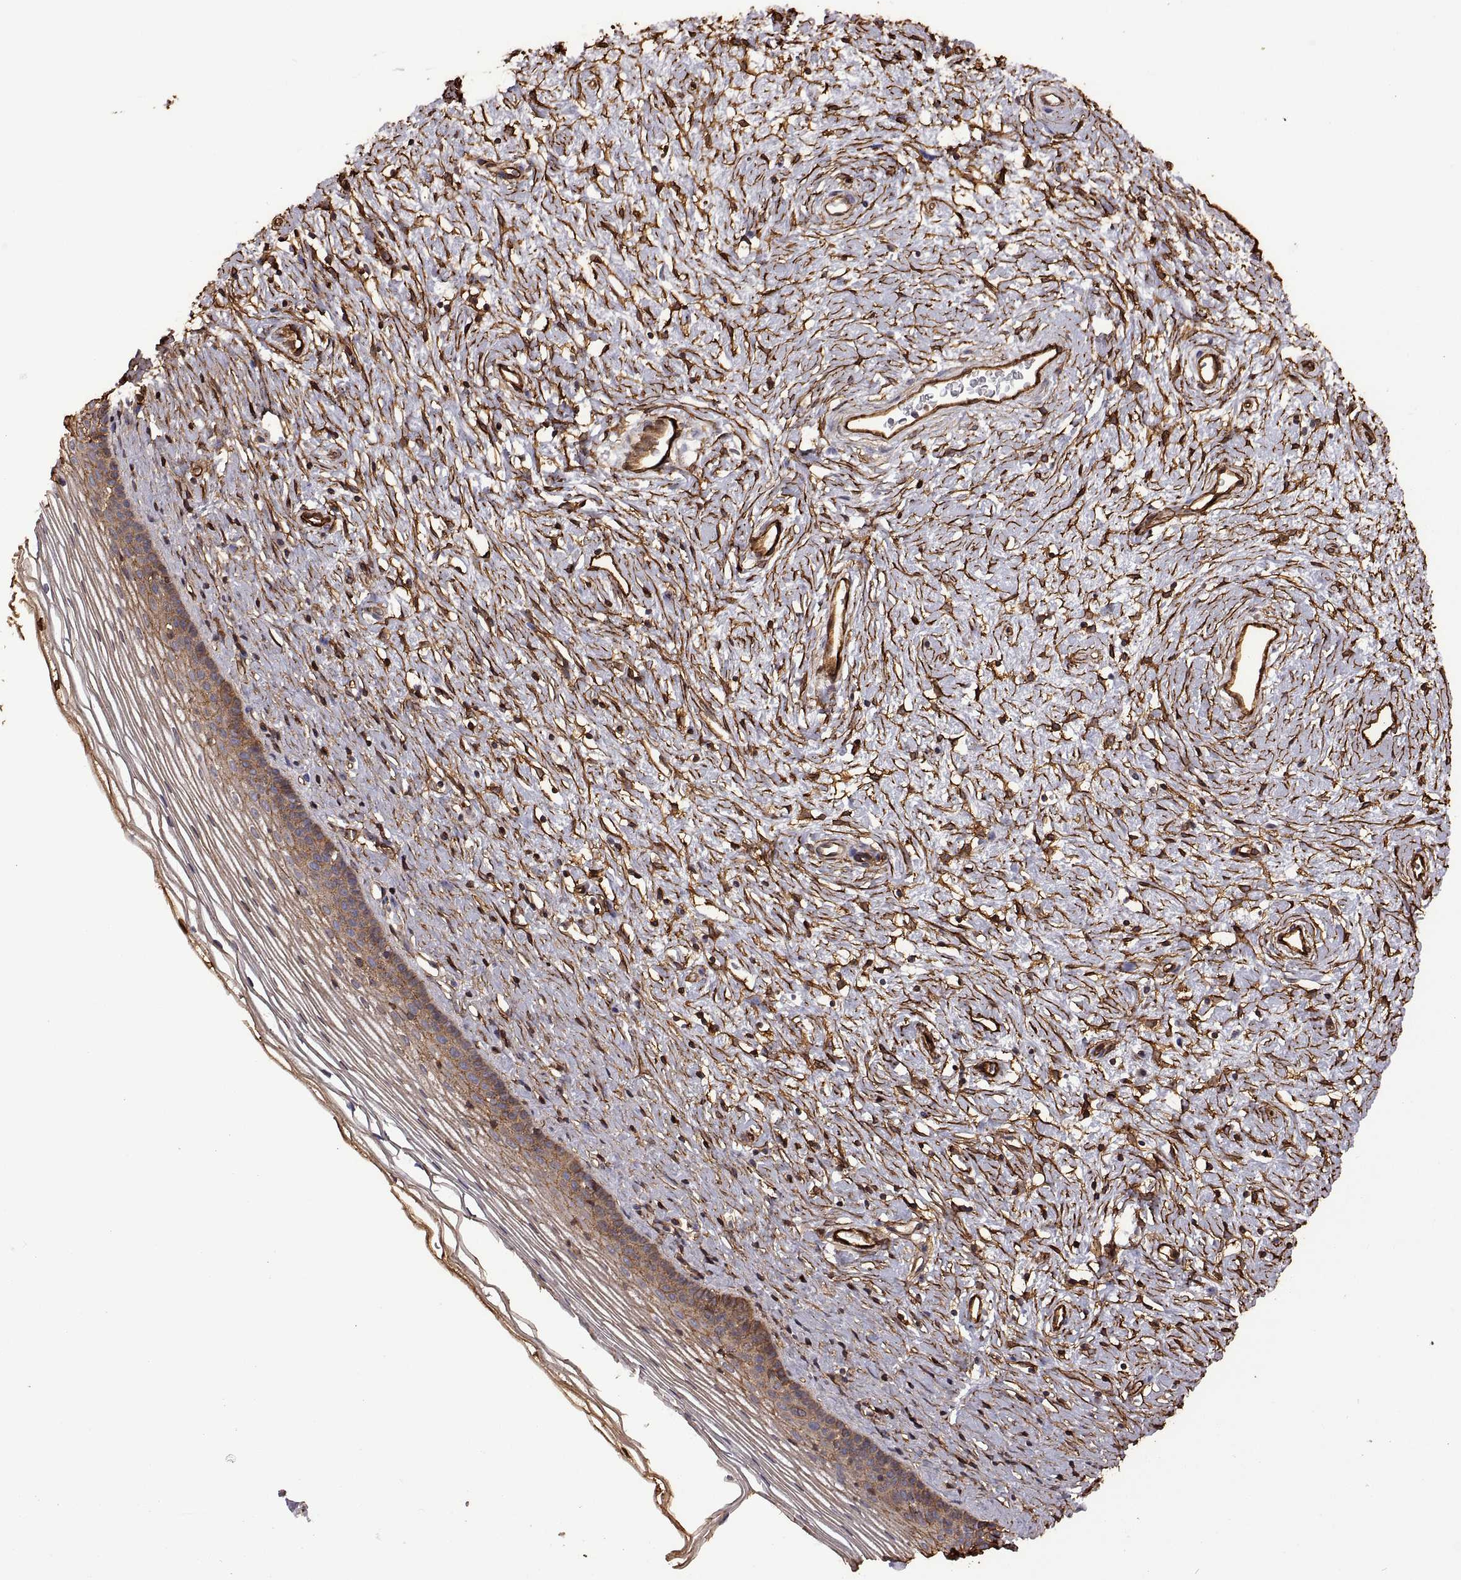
{"staining": {"intensity": "moderate", "quantity": "25%-75%", "location": "cytoplasmic/membranous"}, "tissue": "cervix", "cell_type": "Glandular cells", "image_type": "normal", "snomed": [{"axis": "morphology", "description": "Normal tissue, NOS"}, {"axis": "topography", "description": "Cervix"}], "caption": "Normal cervix was stained to show a protein in brown. There is medium levels of moderate cytoplasmic/membranous staining in approximately 25%-75% of glandular cells.", "gene": "S100A10", "patient": {"sex": "female", "age": 39}}